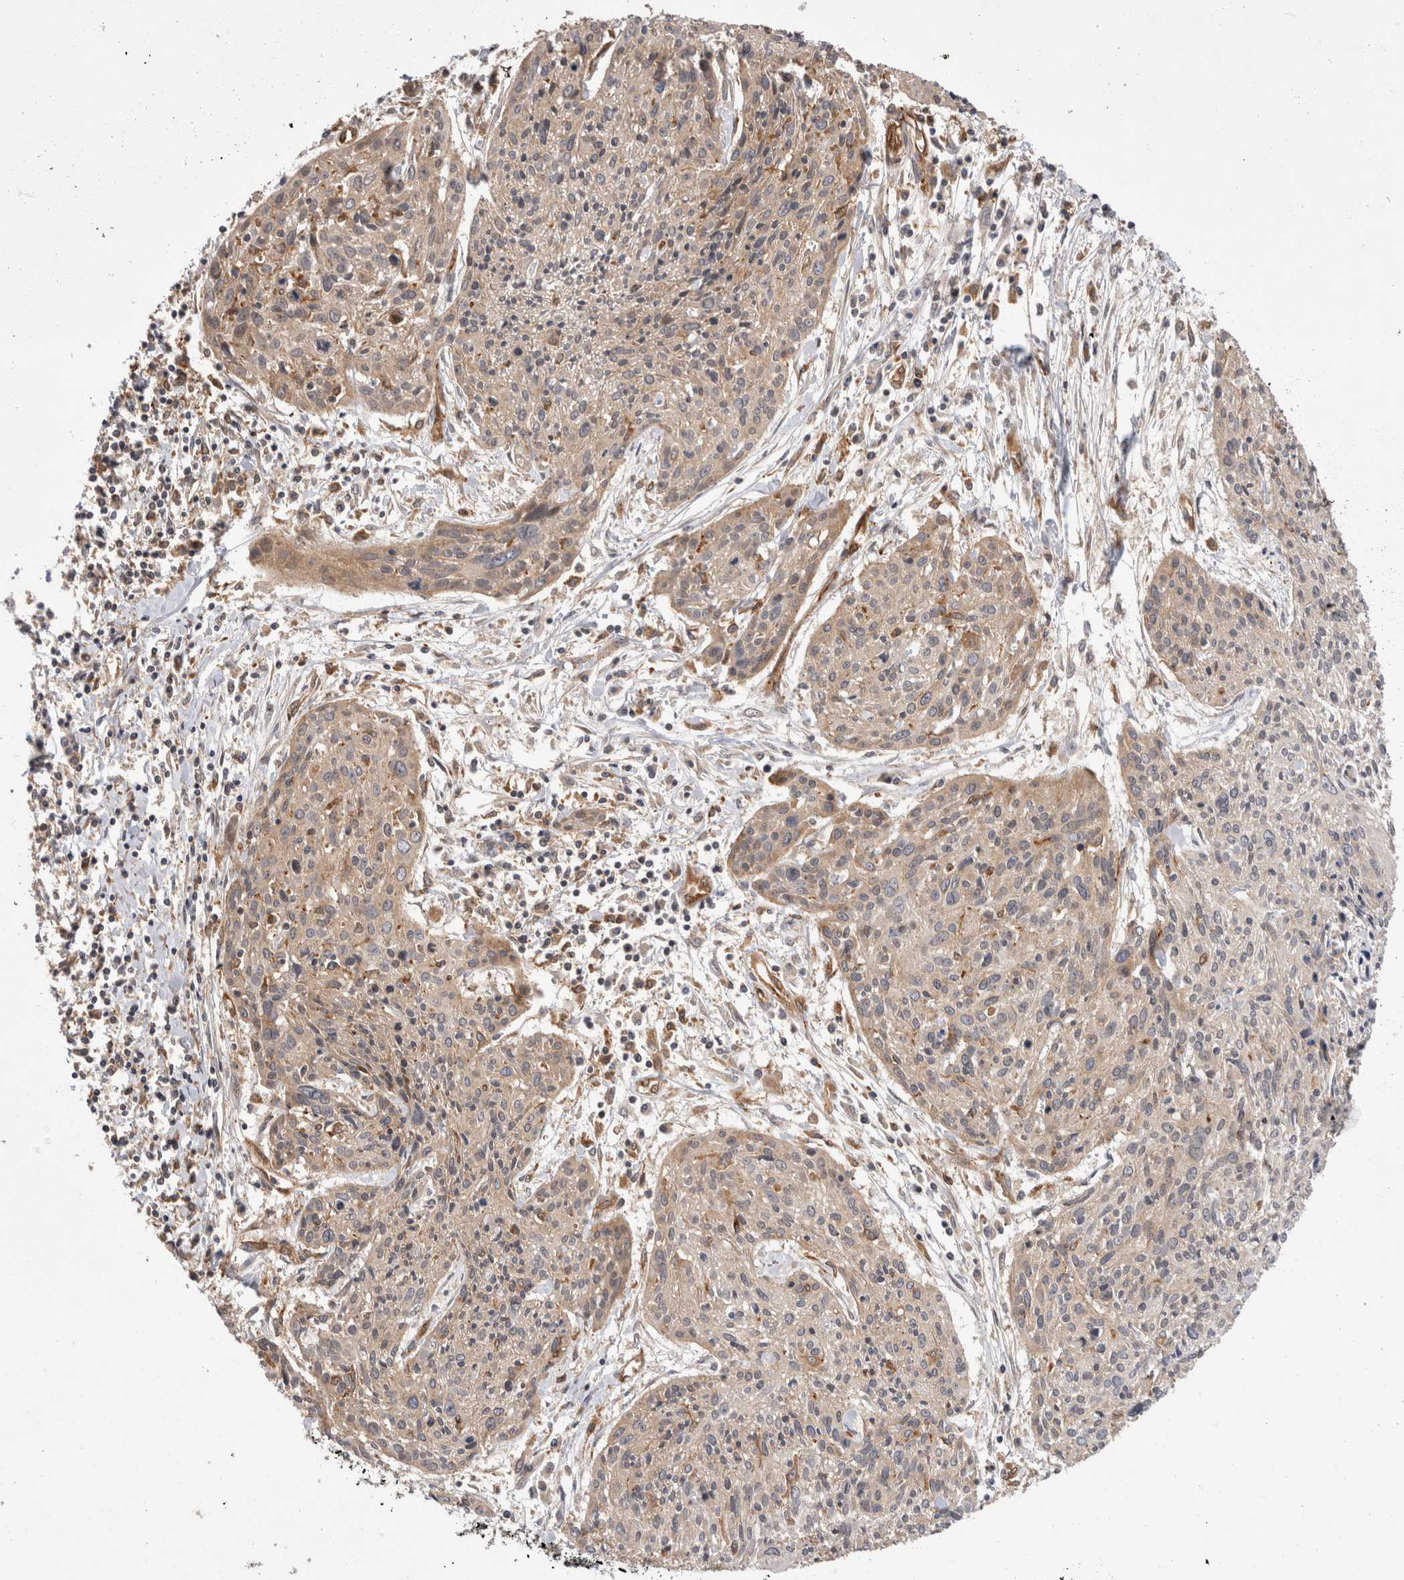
{"staining": {"intensity": "weak", "quantity": ">75%", "location": "cytoplasmic/membranous"}, "tissue": "cervical cancer", "cell_type": "Tumor cells", "image_type": "cancer", "snomed": [{"axis": "morphology", "description": "Squamous cell carcinoma, NOS"}, {"axis": "topography", "description": "Cervix"}], "caption": "A high-resolution histopathology image shows immunohistochemistry (IHC) staining of cervical cancer (squamous cell carcinoma), which shows weak cytoplasmic/membranous staining in about >75% of tumor cells.", "gene": "BNIP2", "patient": {"sex": "female", "age": 51}}